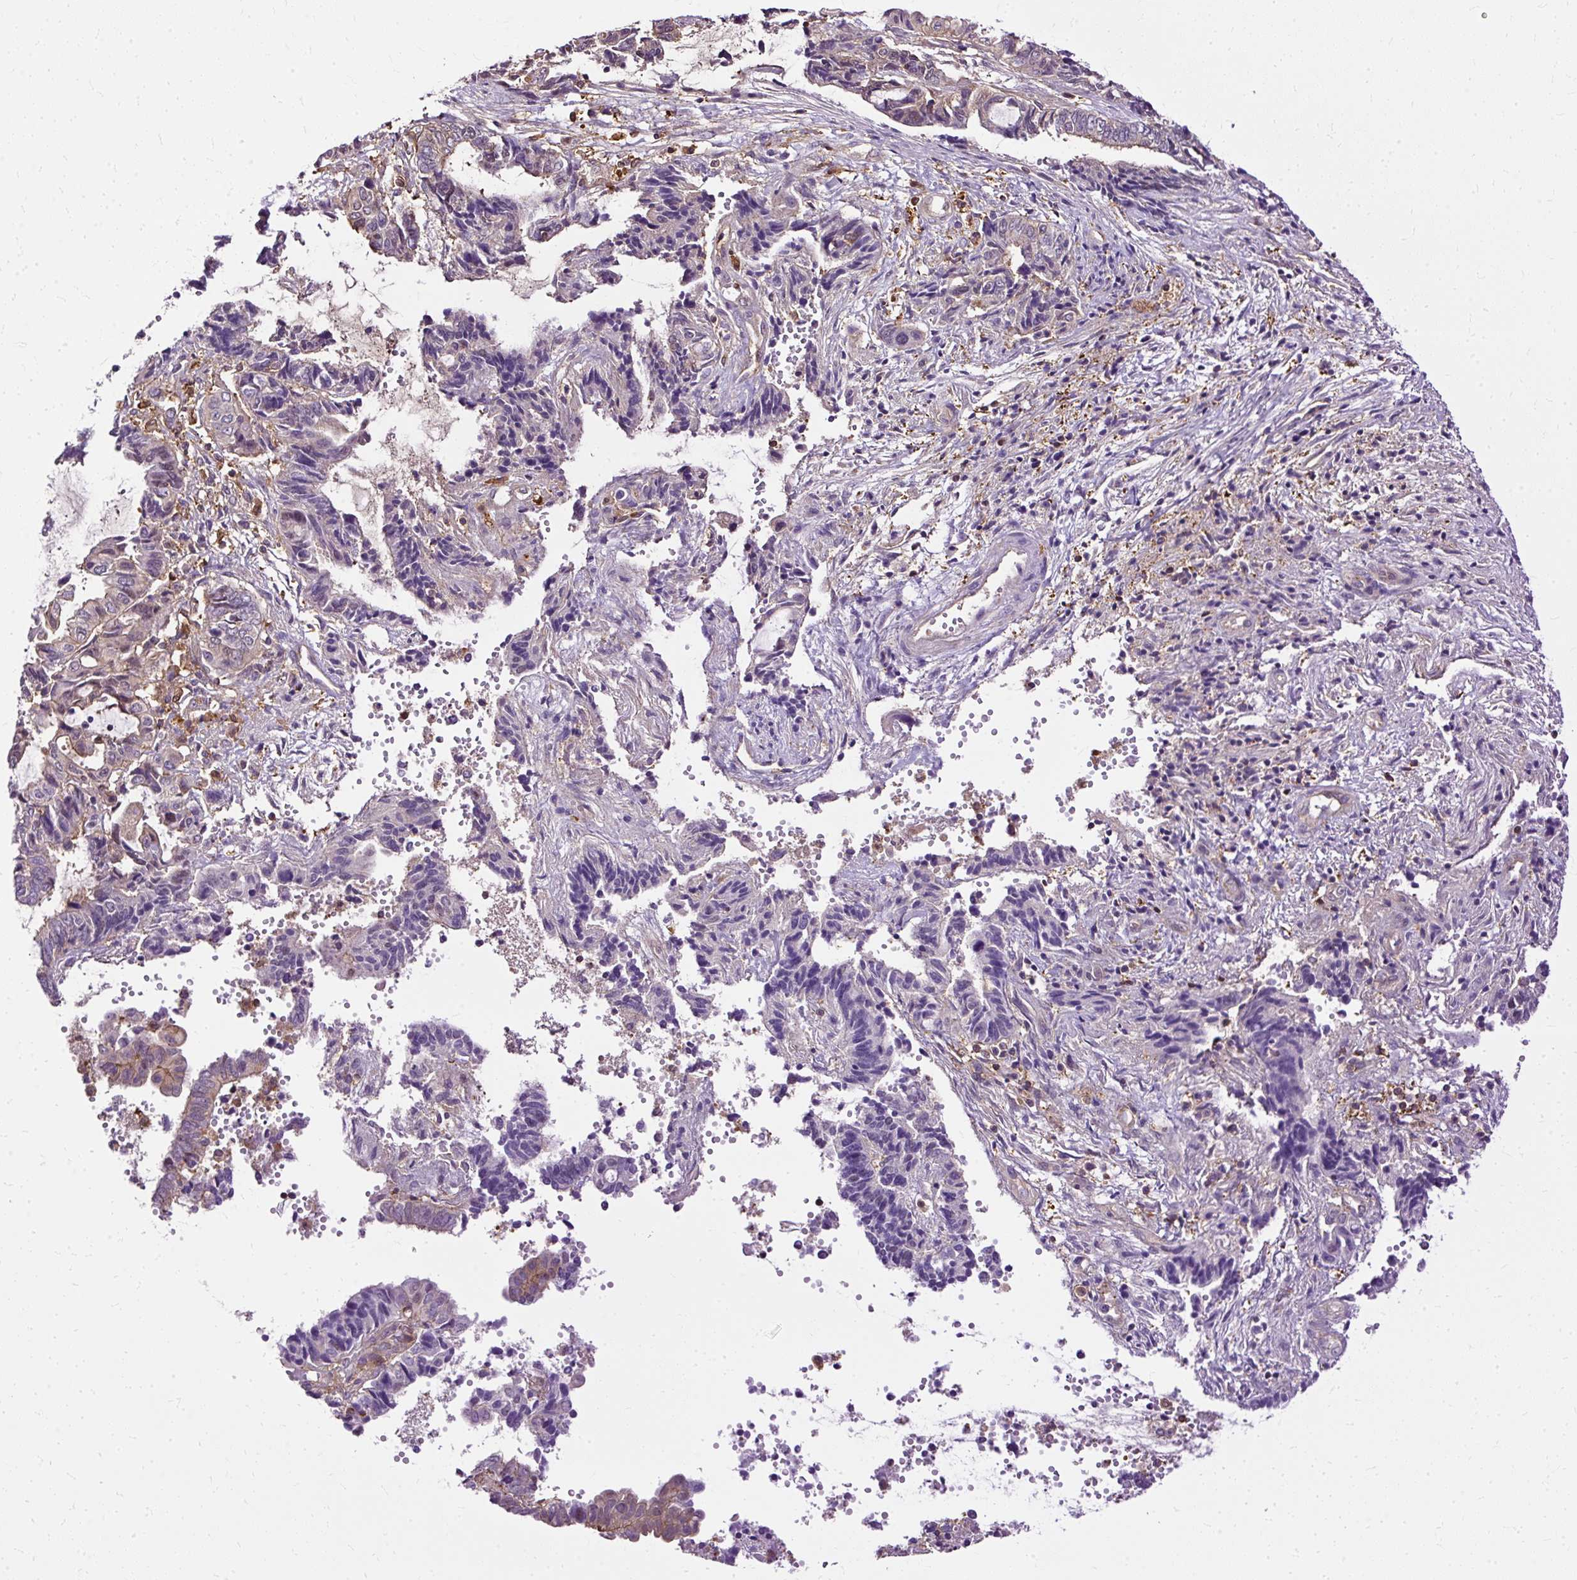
{"staining": {"intensity": "negative", "quantity": "none", "location": "none"}, "tissue": "endometrial cancer", "cell_type": "Tumor cells", "image_type": "cancer", "snomed": [{"axis": "morphology", "description": "Adenocarcinoma, NOS"}, {"axis": "topography", "description": "Uterus"}, {"axis": "topography", "description": "Endometrium"}], "caption": "Immunohistochemistry (IHC) of human adenocarcinoma (endometrial) displays no staining in tumor cells. (IHC, brightfield microscopy, high magnification).", "gene": "TWF2", "patient": {"sex": "female", "age": 70}}